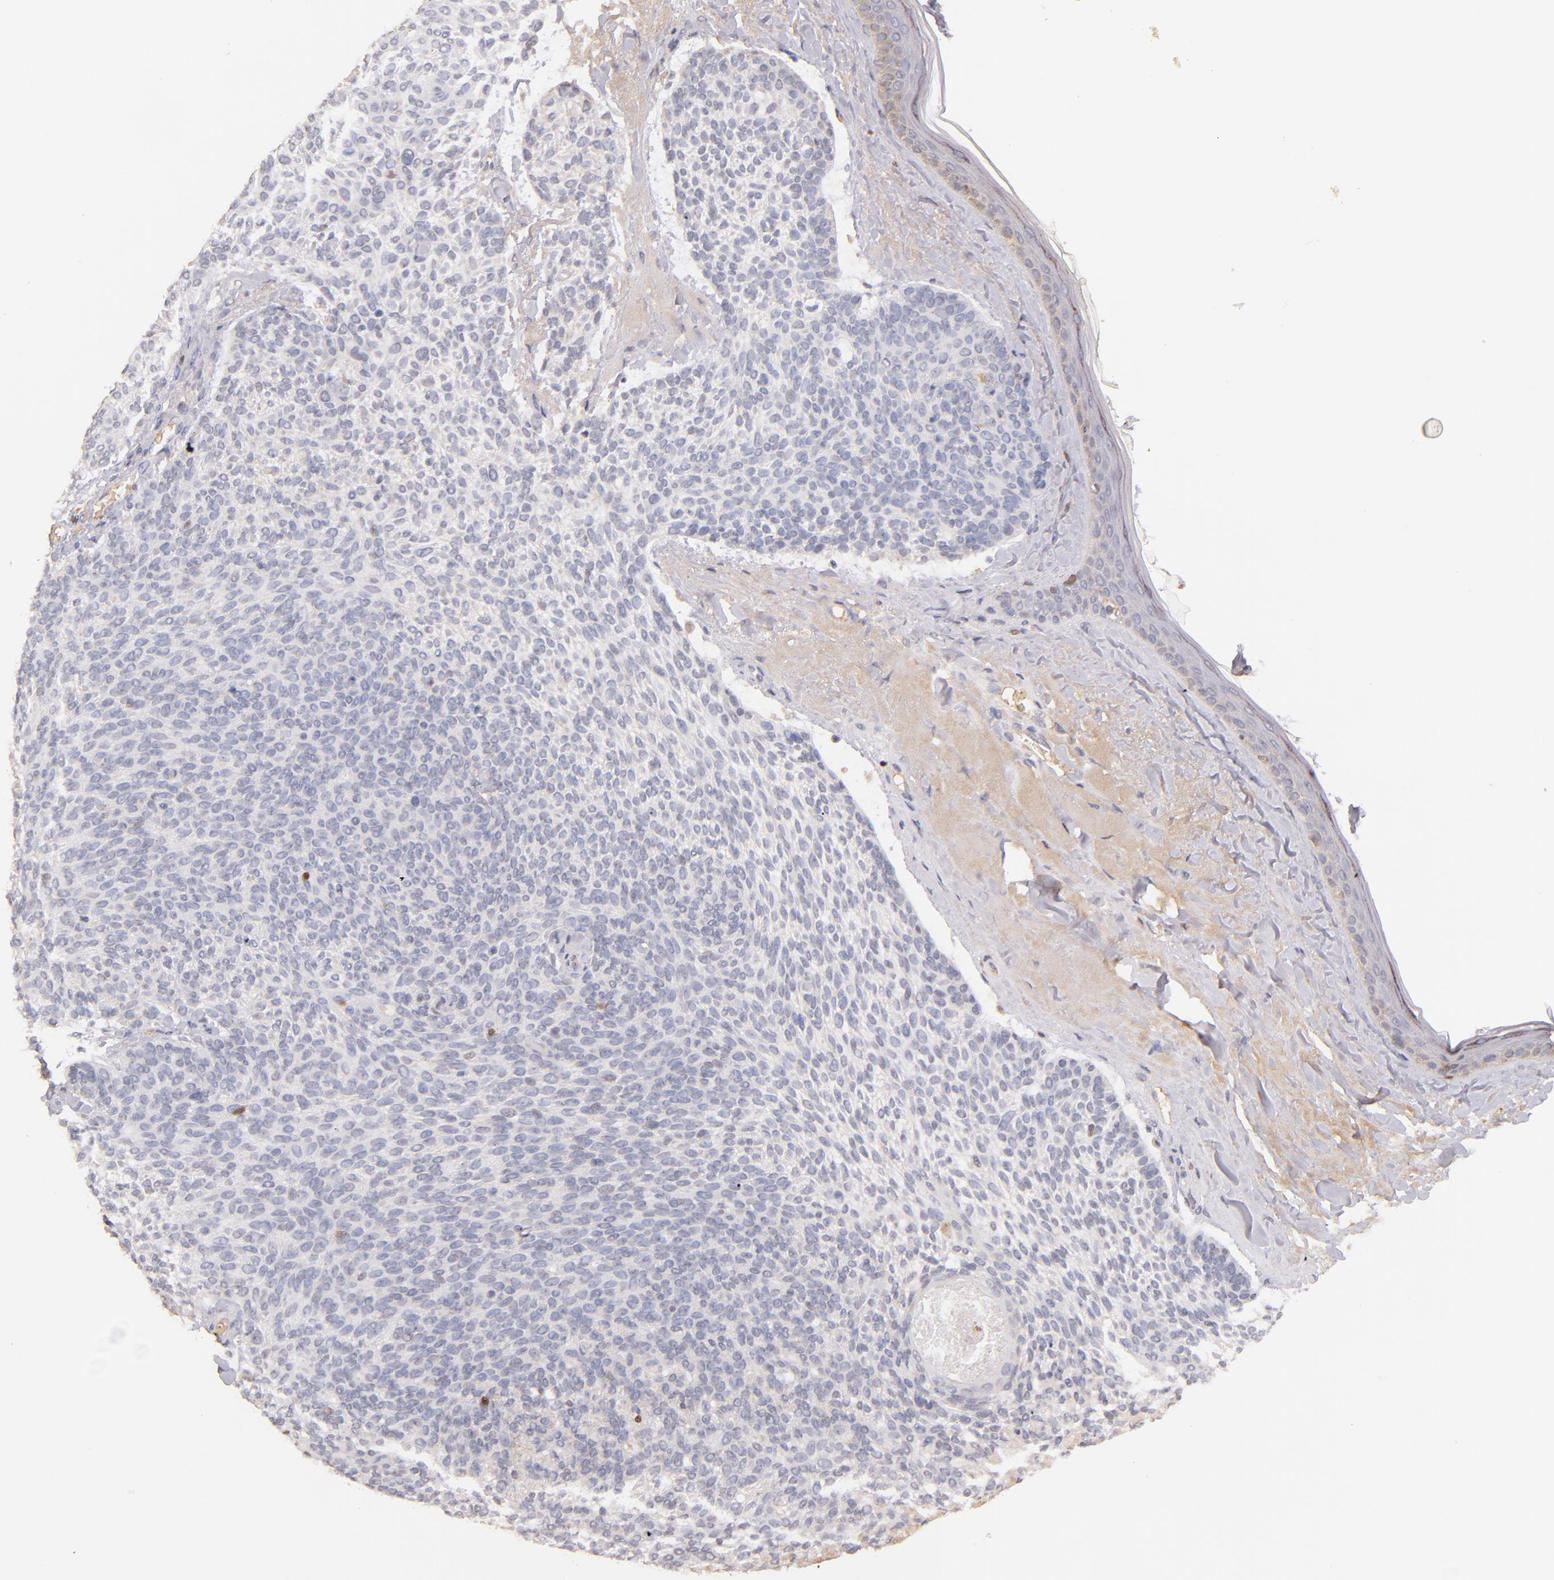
{"staining": {"intensity": "weak", "quantity": "<25%", "location": "cytoplasmic/membranous"}, "tissue": "skin cancer", "cell_type": "Tumor cells", "image_type": "cancer", "snomed": [{"axis": "morphology", "description": "Normal tissue, NOS"}, {"axis": "morphology", "description": "Basal cell carcinoma"}, {"axis": "topography", "description": "Skin"}], "caption": "Tumor cells show no significant protein staining in basal cell carcinoma (skin). (DAB immunohistochemistry (IHC), high magnification).", "gene": "SERPINC1", "patient": {"sex": "female", "age": 70}}